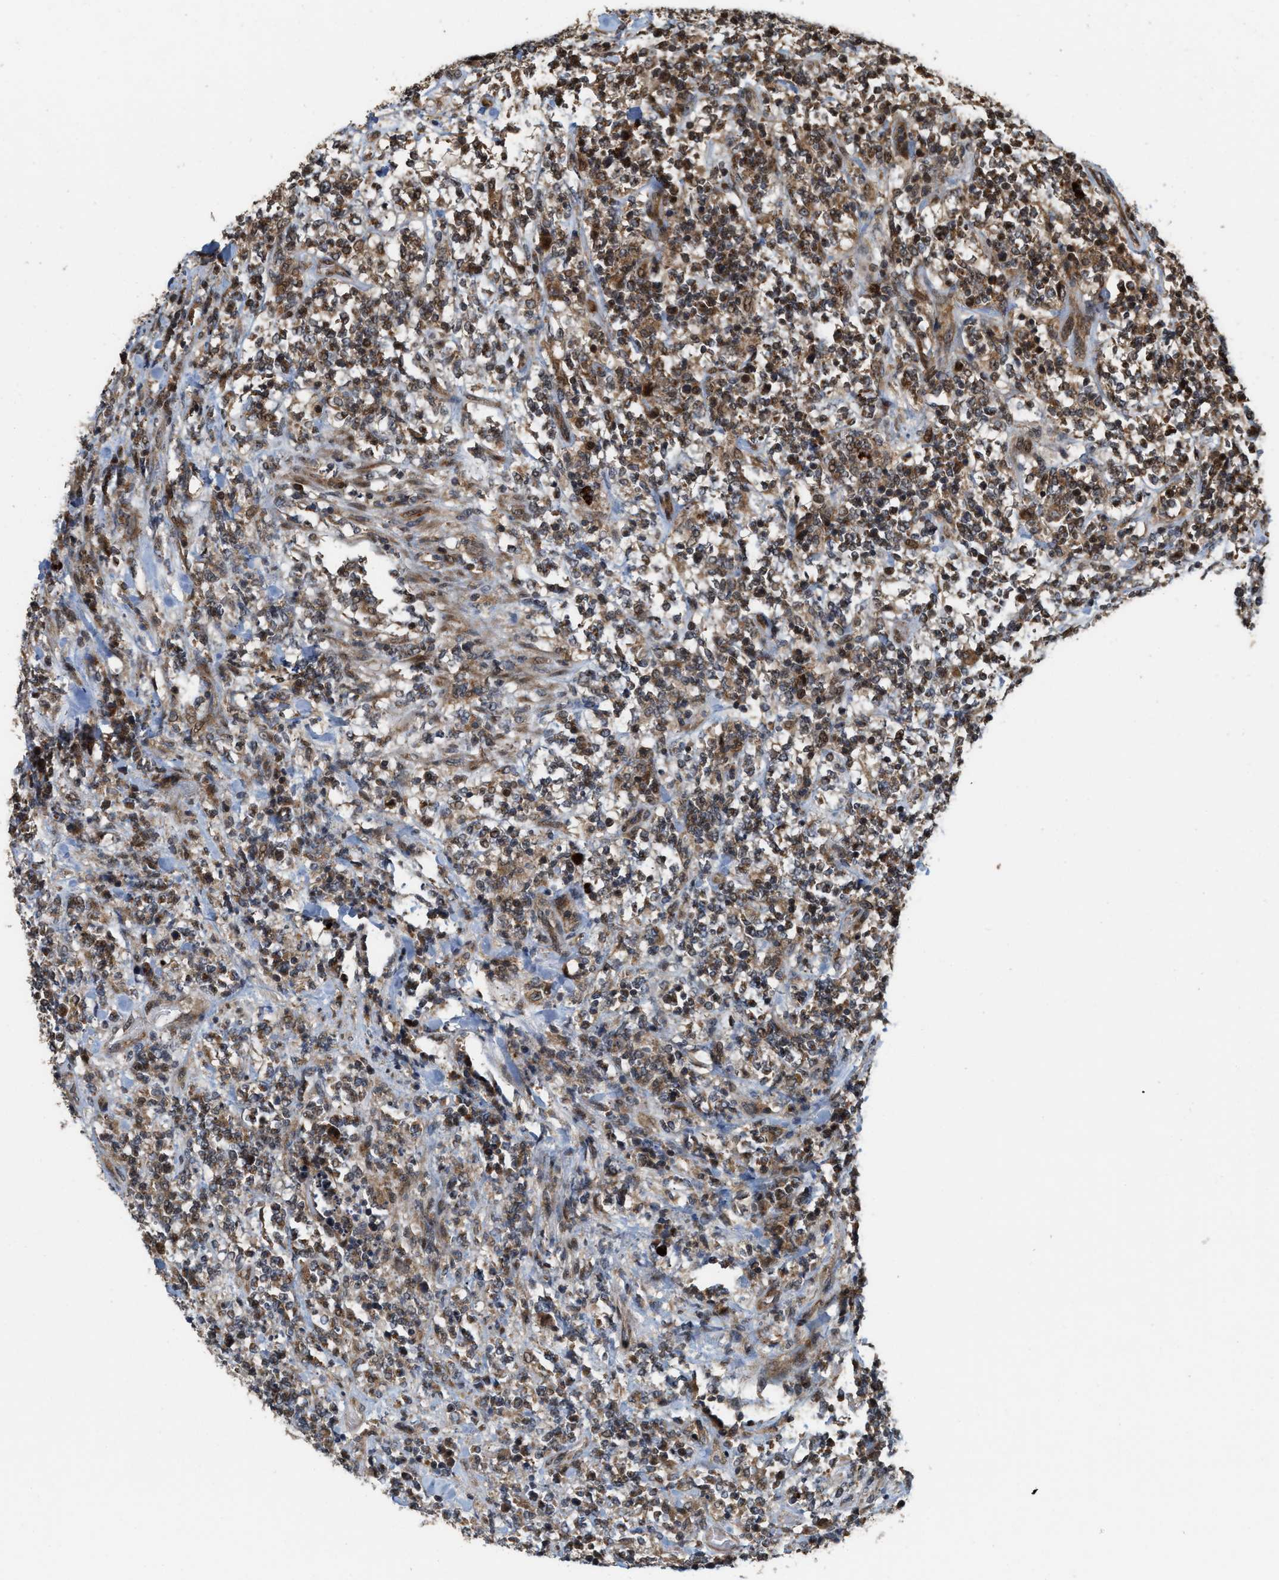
{"staining": {"intensity": "moderate", "quantity": ">75%", "location": "cytoplasmic/membranous,nuclear"}, "tissue": "lymphoma", "cell_type": "Tumor cells", "image_type": "cancer", "snomed": [{"axis": "morphology", "description": "Malignant lymphoma, non-Hodgkin's type, High grade"}, {"axis": "topography", "description": "Soft tissue"}], "caption": "A high-resolution image shows immunohistochemistry (IHC) staining of lymphoma, which demonstrates moderate cytoplasmic/membranous and nuclear staining in approximately >75% of tumor cells. The staining is performed using DAB (3,3'-diaminobenzidine) brown chromogen to label protein expression. The nuclei are counter-stained blue using hematoxylin.", "gene": "ELP2", "patient": {"sex": "male", "age": 18}}